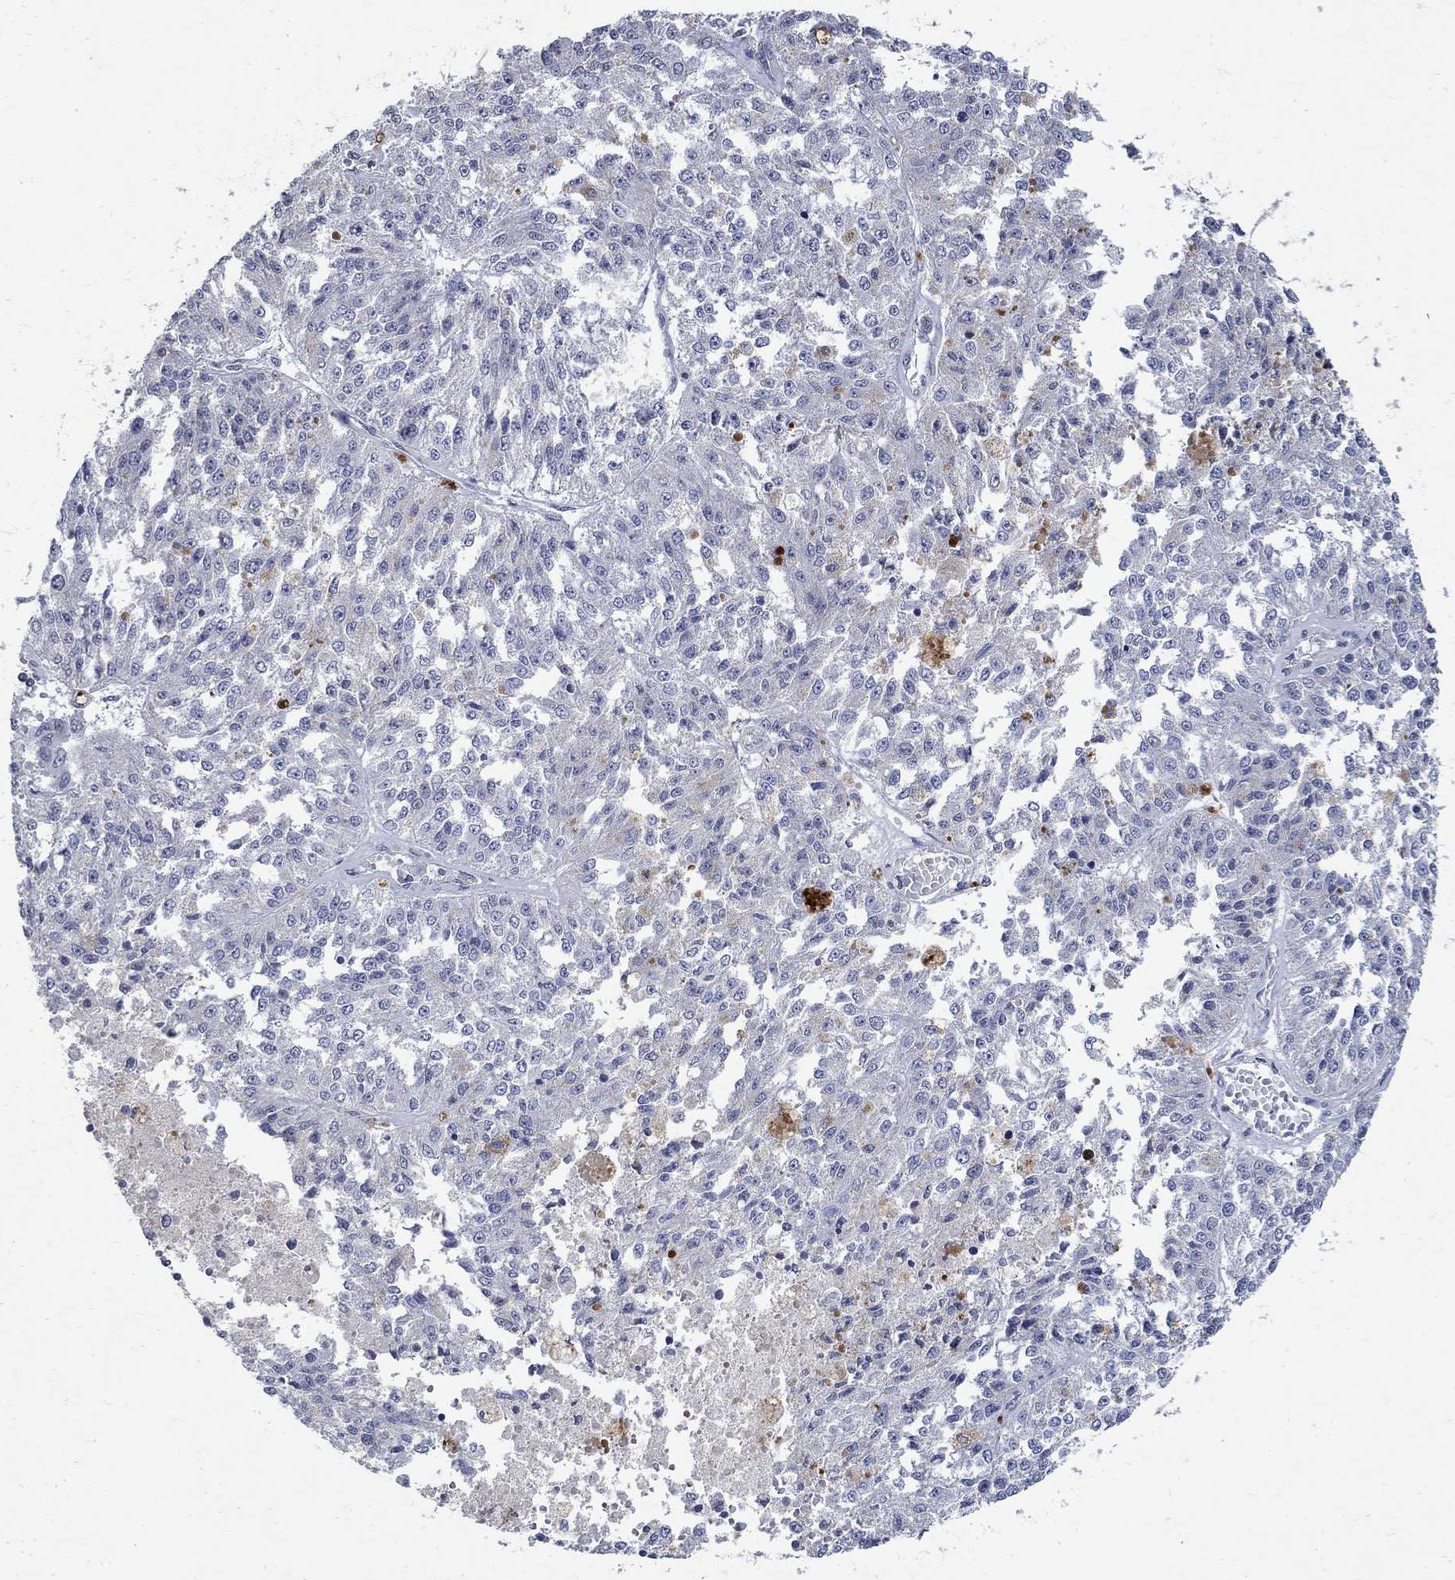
{"staining": {"intensity": "negative", "quantity": "none", "location": "none"}, "tissue": "melanoma", "cell_type": "Tumor cells", "image_type": "cancer", "snomed": [{"axis": "morphology", "description": "Malignant melanoma, Metastatic site"}, {"axis": "topography", "description": "Lymph node"}], "caption": "DAB immunohistochemical staining of melanoma demonstrates no significant positivity in tumor cells.", "gene": "TMEM169", "patient": {"sex": "female", "age": 64}}